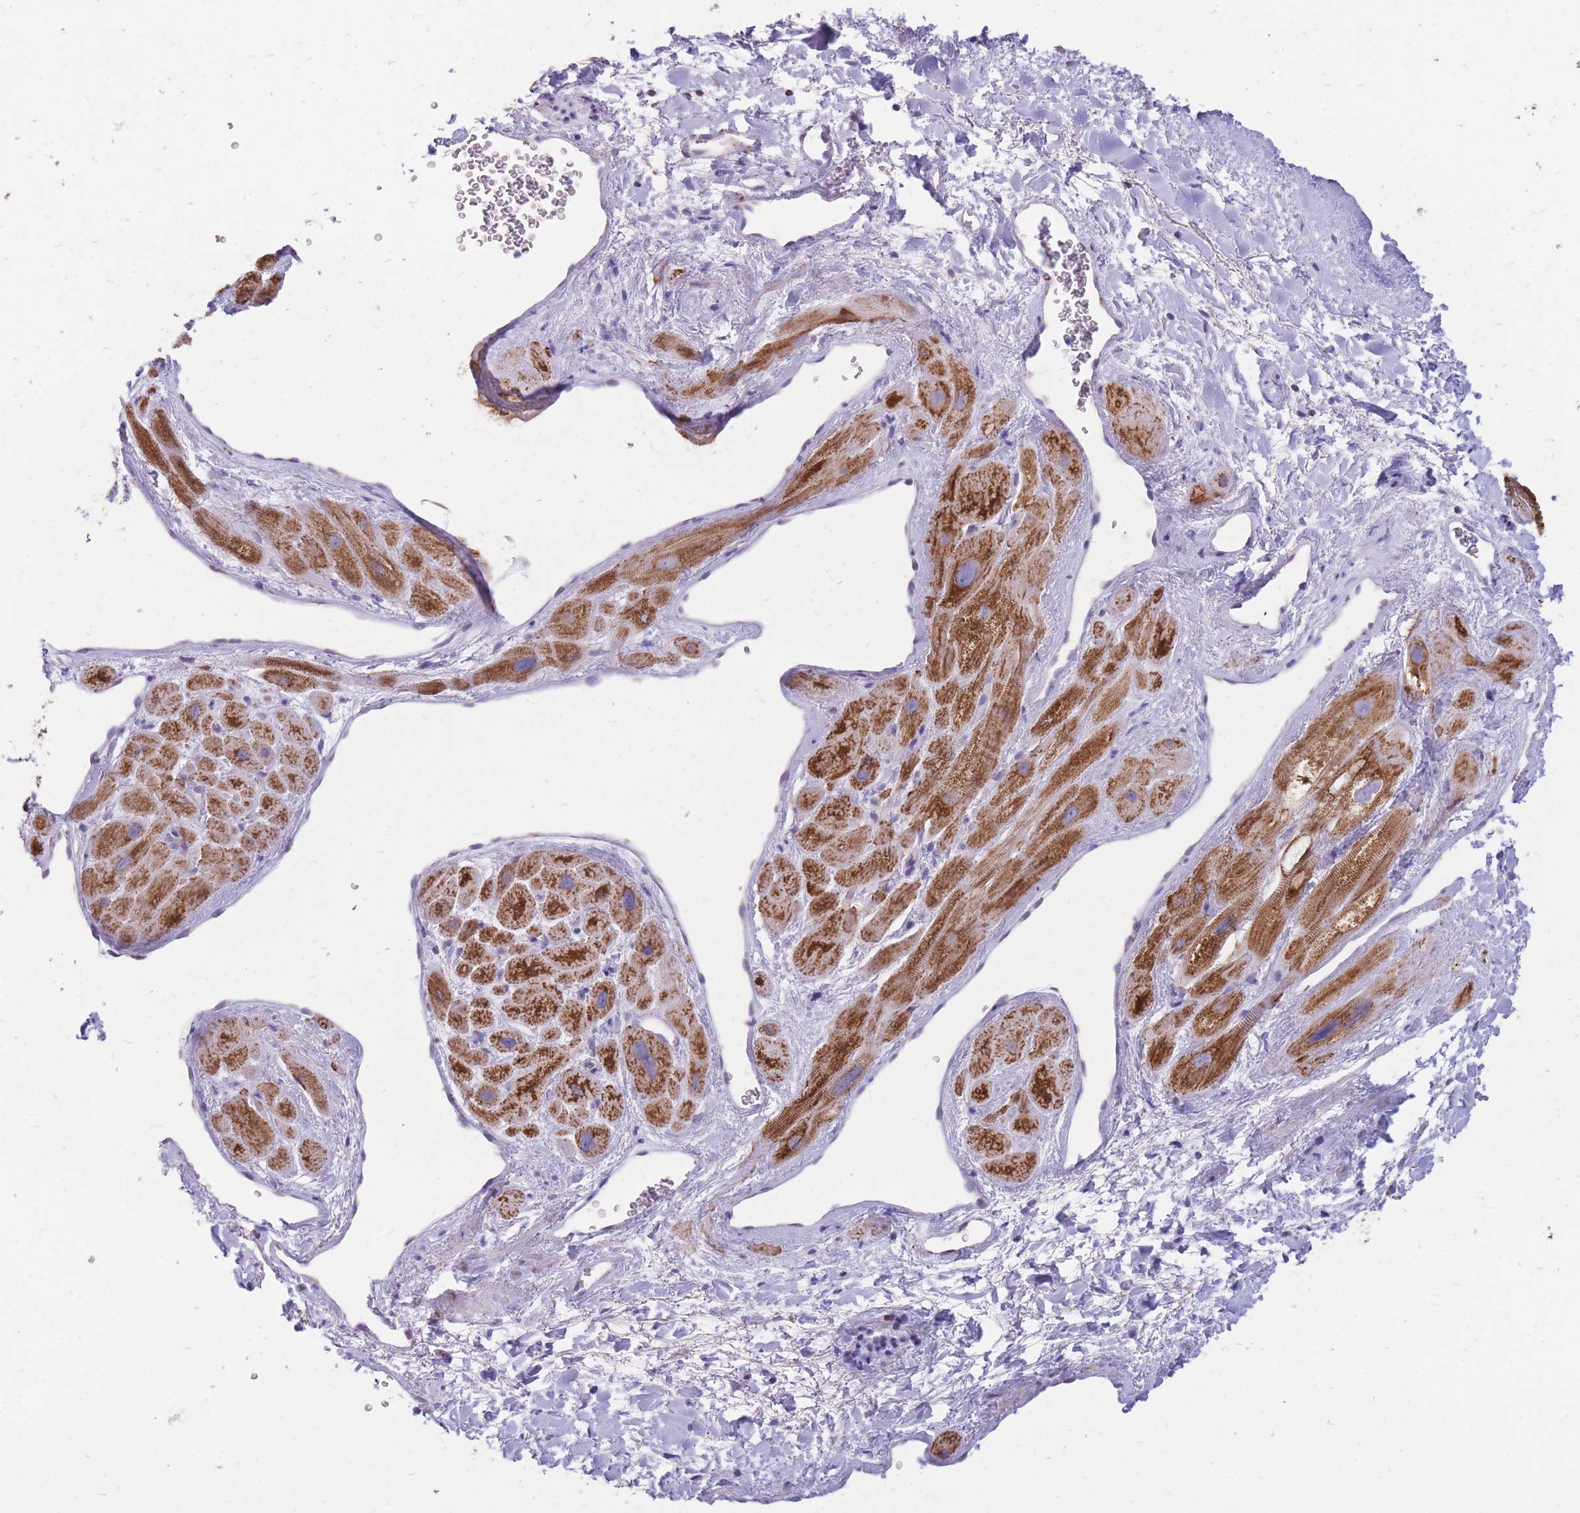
{"staining": {"intensity": "strong", "quantity": ">75%", "location": "cytoplasmic/membranous"}, "tissue": "heart muscle", "cell_type": "Cardiomyocytes", "image_type": "normal", "snomed": [{"axis": "morphology", "description": "Normal tissue, NOS"}, {"axis": "topography", "description": "Heart"}], "caption": "Human heart muscle stained for a protein (brown) reveals strong cytoplasmic/membranous positive staining in approximately >75% of cardiomyocytes.", "gene": "PCSK1", "patient": {"sex": "male", "age": 49}}